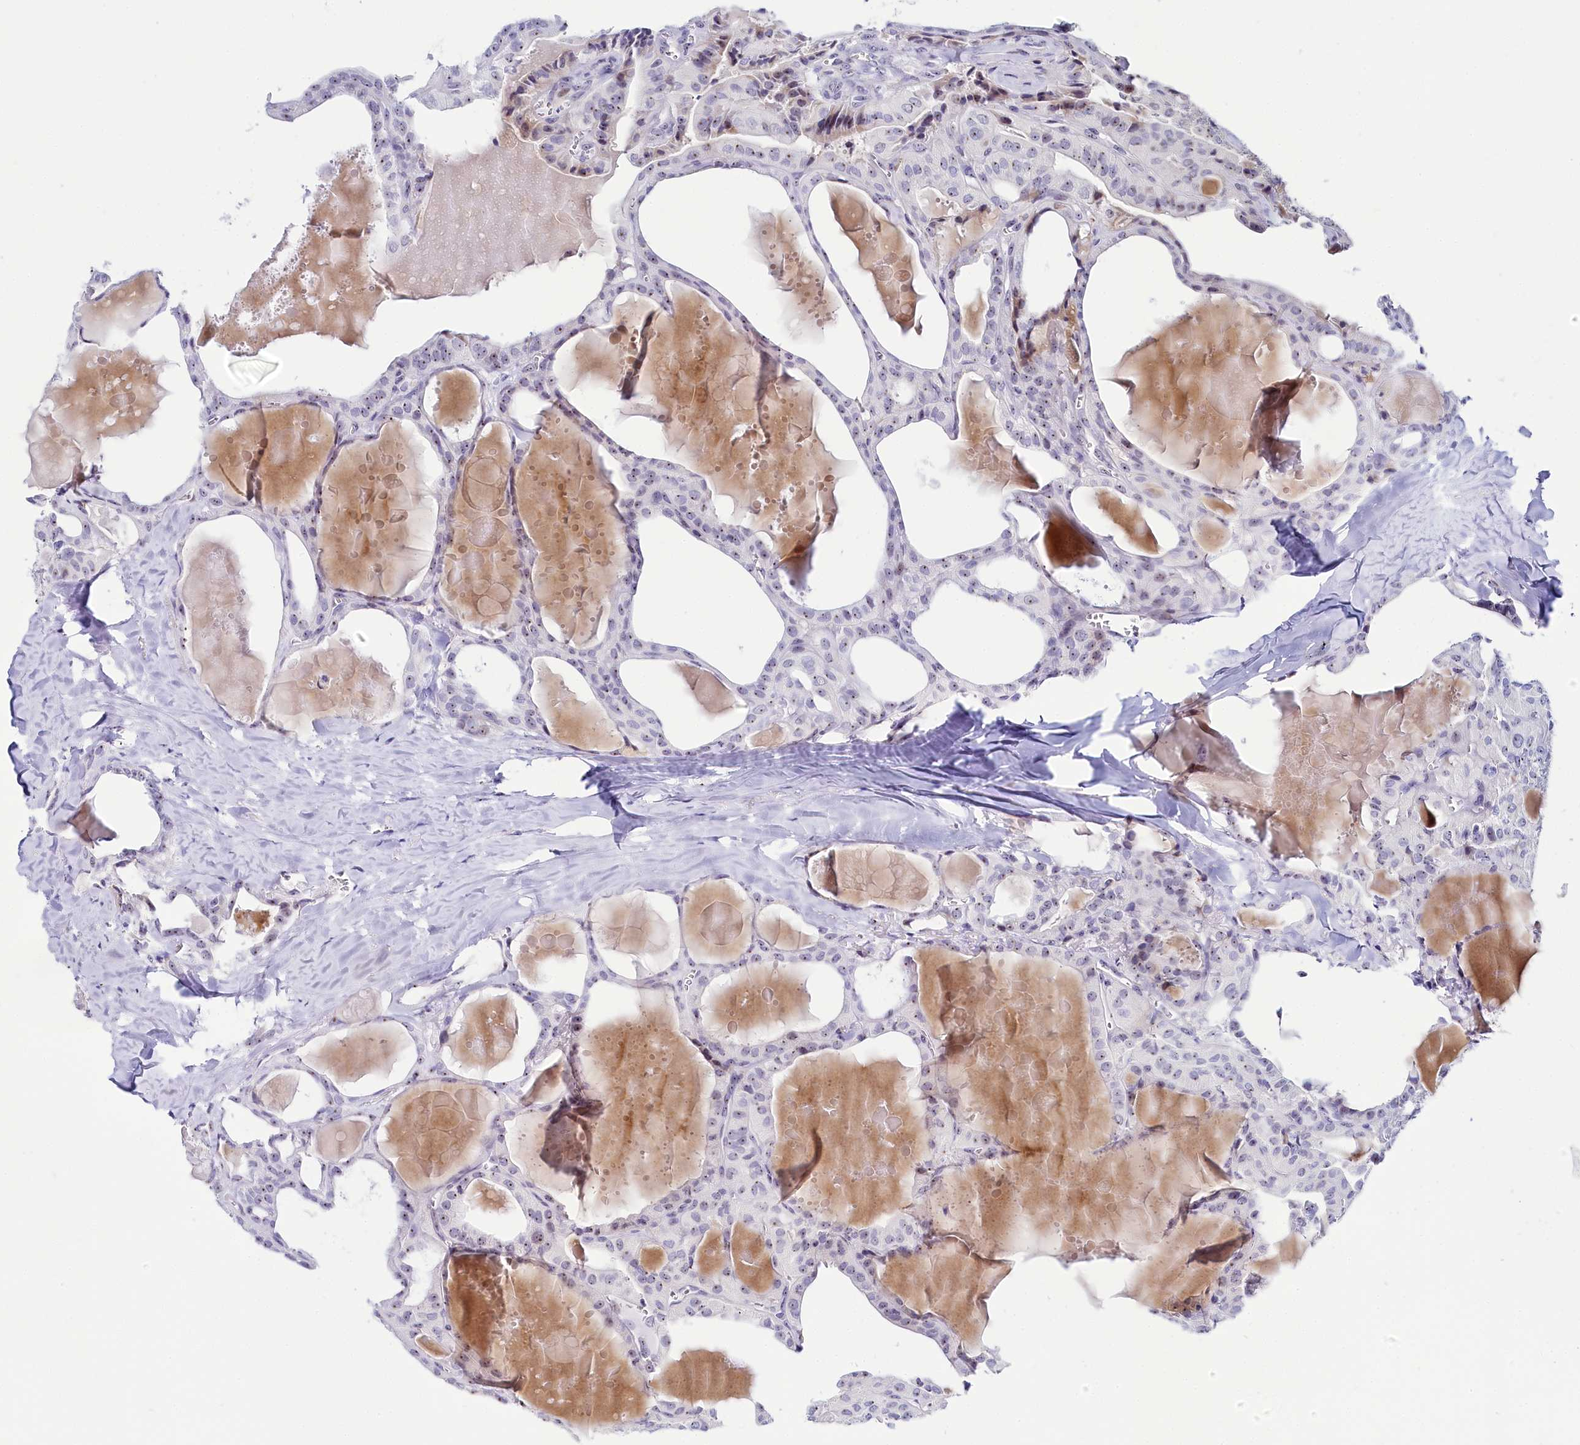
{"staining": {"intensity": "negative", "quantity": "none", "location": "none"}, "tissue": "thyroid cancer", "cell_type": "Tumor cells", "image_type": "cancer", "snomed": [{"axis": "morphology", "description": "Papillary adenocarcinoma, NOS"}, {"axis": "topography", "description": "Thyroid gland"}], "caption": "This histopathology image is of papillary adenocarcinoma (thyroid) stained with immunohistochemistry (IHC) to label a protein in brown with the nuclei are counter-stained blue. There is no expression in tumor cells.", "gene": "TCOF1", "patient": {"sex": "male", "age": 52}}